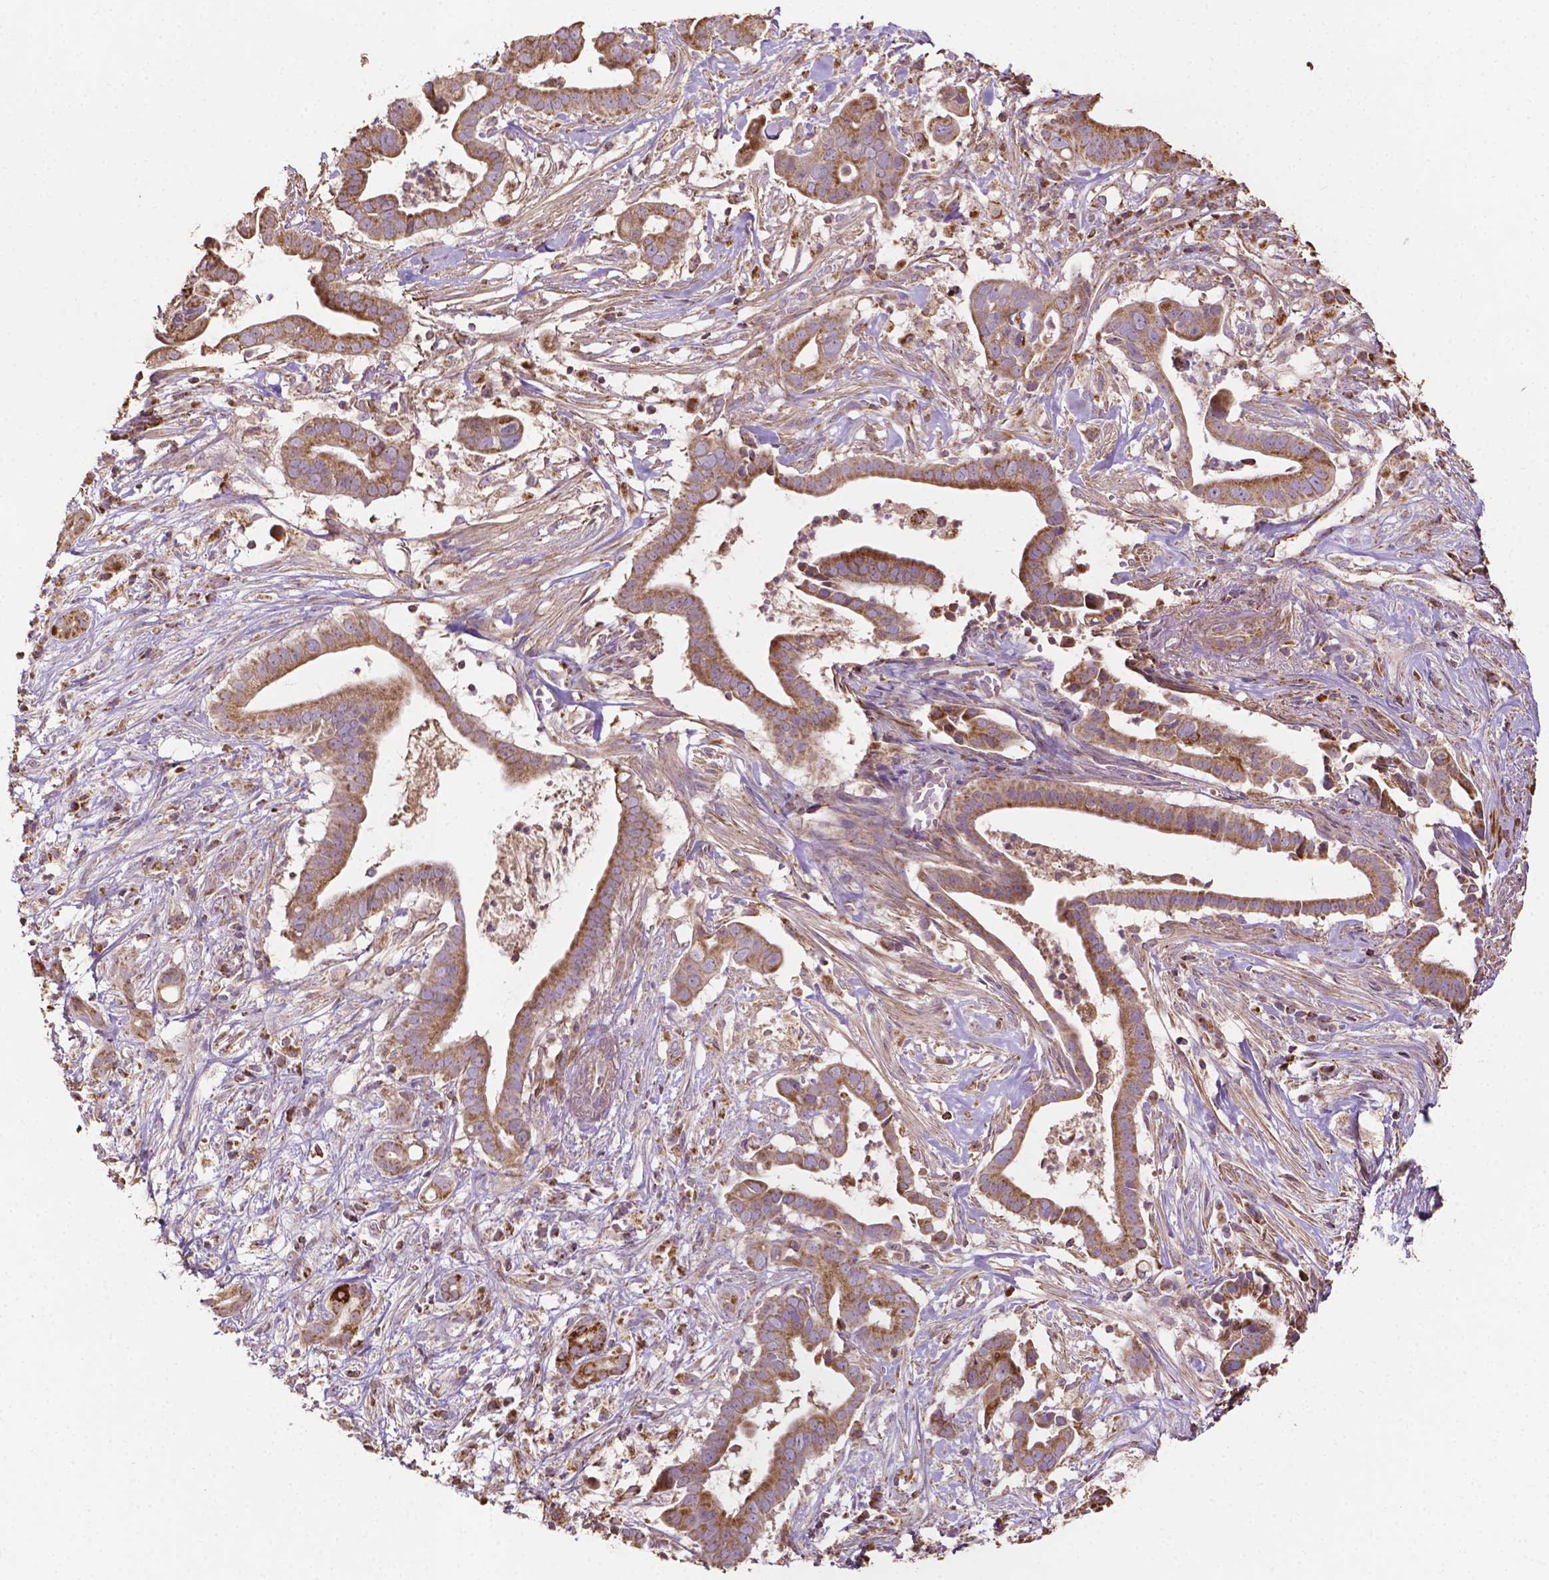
{"staining": {"intensity": "moderate", "quantity": ">75%", "location": "cytoplasmic/membranous"}, "tissue": "pancreatic cancer", "cell_type": "Tumor cells", "image_type": "cancer", "snomed": [{"axis": "morphology", "description": "Adenocarcinoma, NOS"}, {"axis": "topography", "description": "Pancreas"}], "caption": "Protein staining of pancreatic cancer (adenocarcinoma) tissue displays moderate cytoplasmic/membranous positivity in about >75% of tumor cells. (DAB IHC, brown staining for protein, blue staining for nuclei).", "gene": "LRR1", "patient": {"sex": "male", "age": 61}}